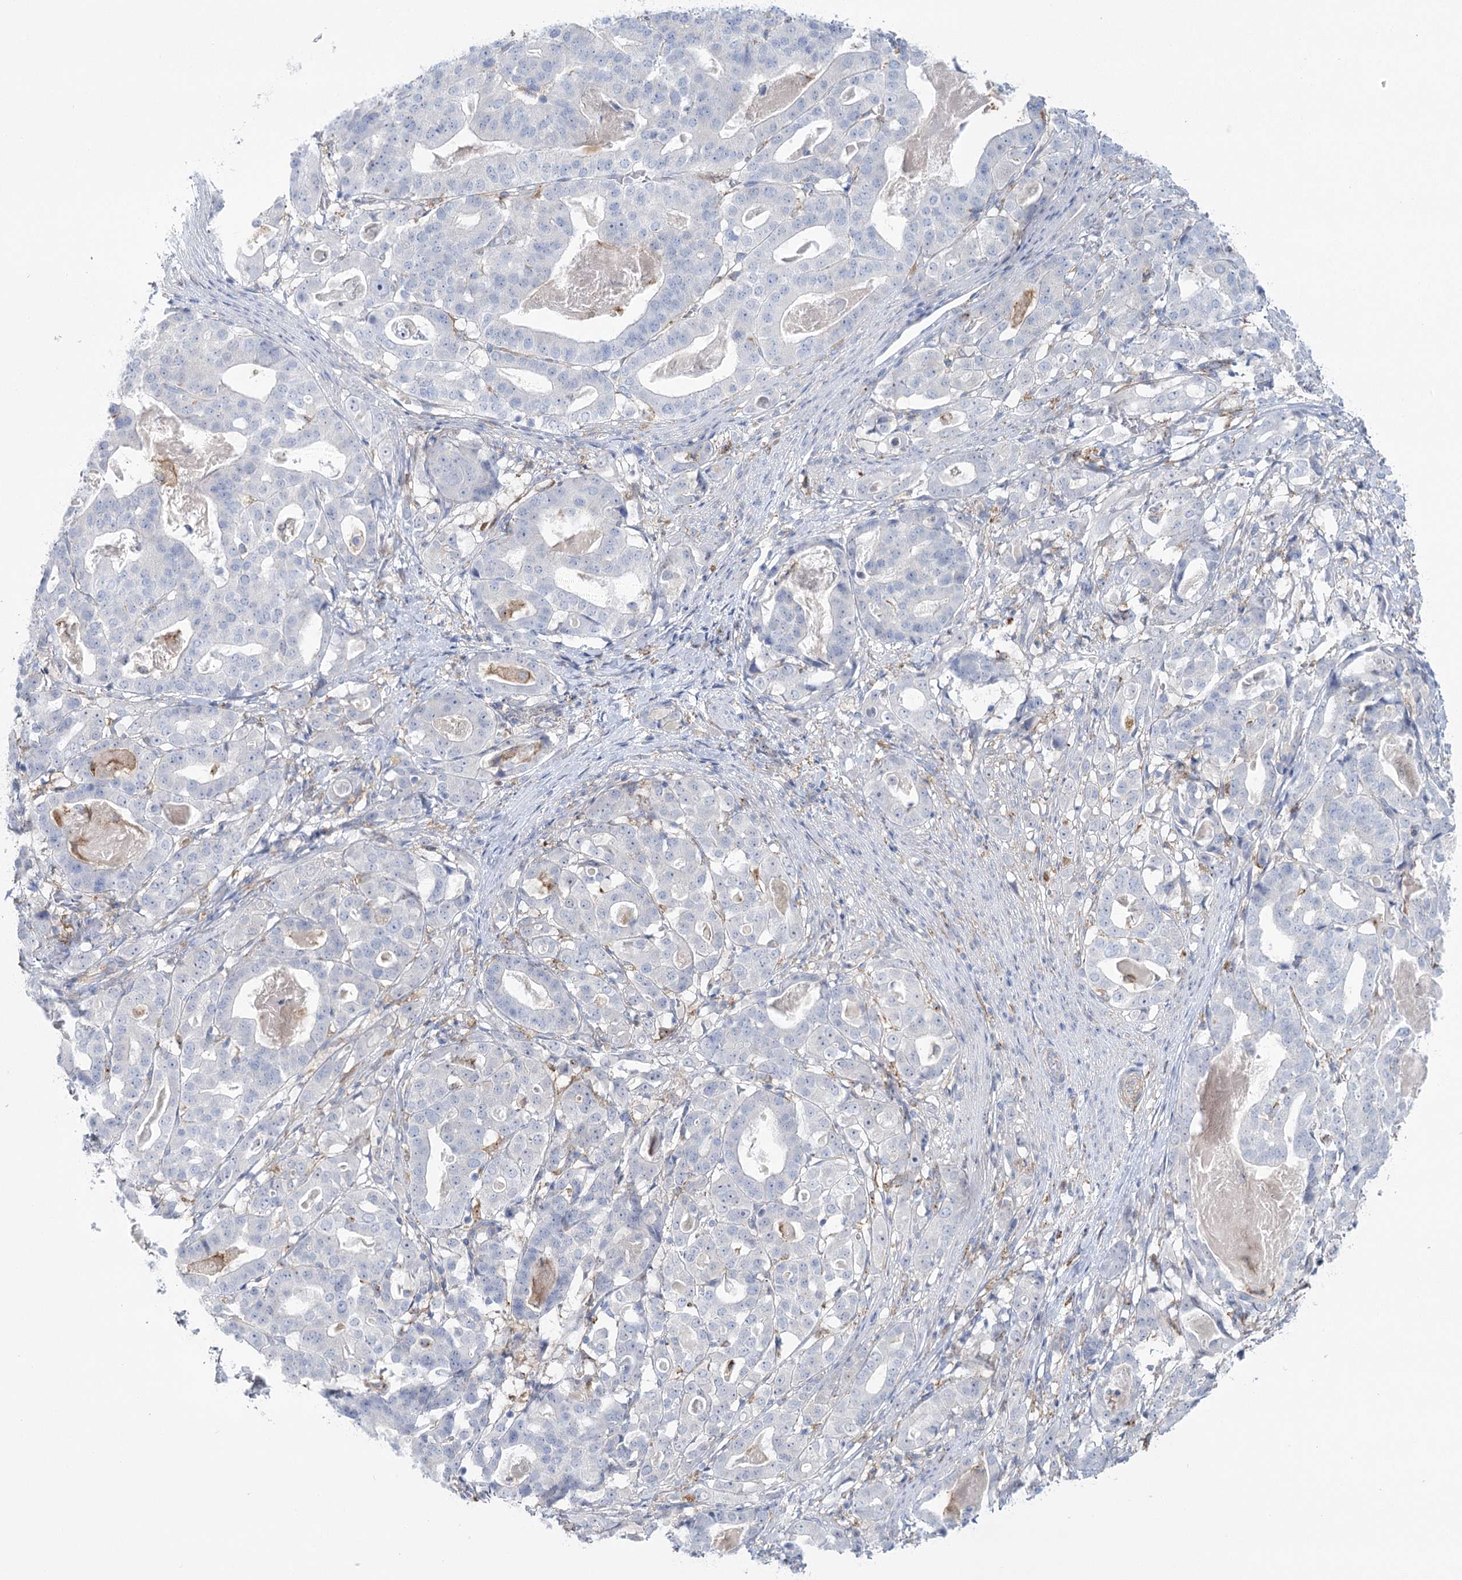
{"staining": {"intensity": "negative", "quantity": "none", "location": "none"}, "tissue": "stomach cancer", "cell_type": "Tumor cells", "image_type": "cancer", "snomed": [{"axis": "morphology", "description": "Adenocarcinoma, NOS"}, {"axis": "topography", "description": "Stomach"}], "caption": "Protein analysis of stomach cancer reveals no significant positivity in tumor cells.", "gene": "CCDC88A", "patient": {"sex": "male", "age": 48}}